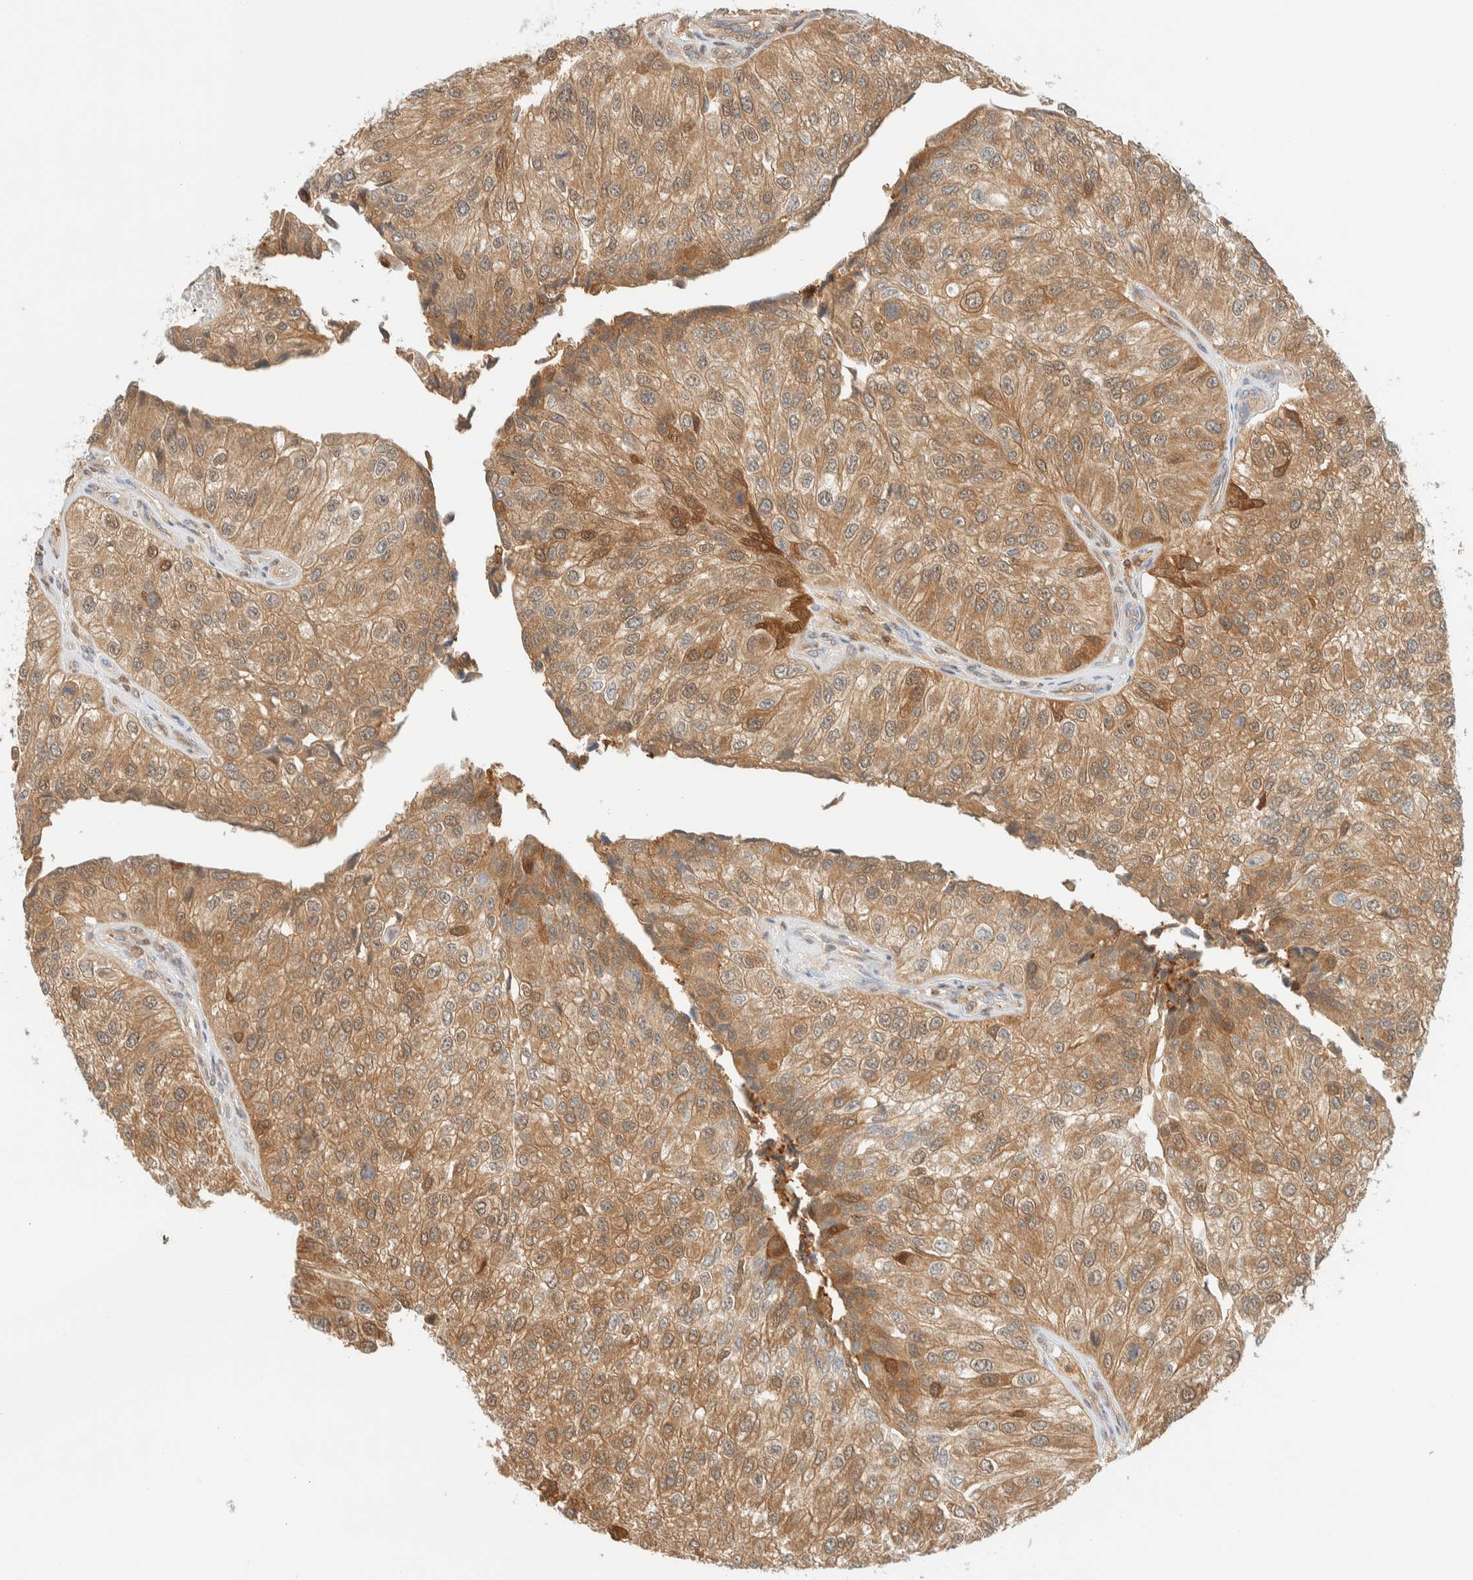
{"staining": {"intensity": "moderate", "quantity": ">75%", "location": "cytoplasmic/membranous"}, "tissue": "urothelial cancer", "cell_type": "Tumor cells", "image_type": "cancer", "snomed": [{"axis": "morphology", "description": "Urothelial carcinoma, High grade"}, {"axis": "topography", "description": "Kidney"}, {"axis": "topography", "description": "Urinary bladder"}], "caption": "Tumor cells demonstrate moderate cytoplasmic/membranous staining in approximately >75% of cells in urothelial cancer.", "gene": "ZBTB37", "patient": {"sex": "male", "age": 77}}